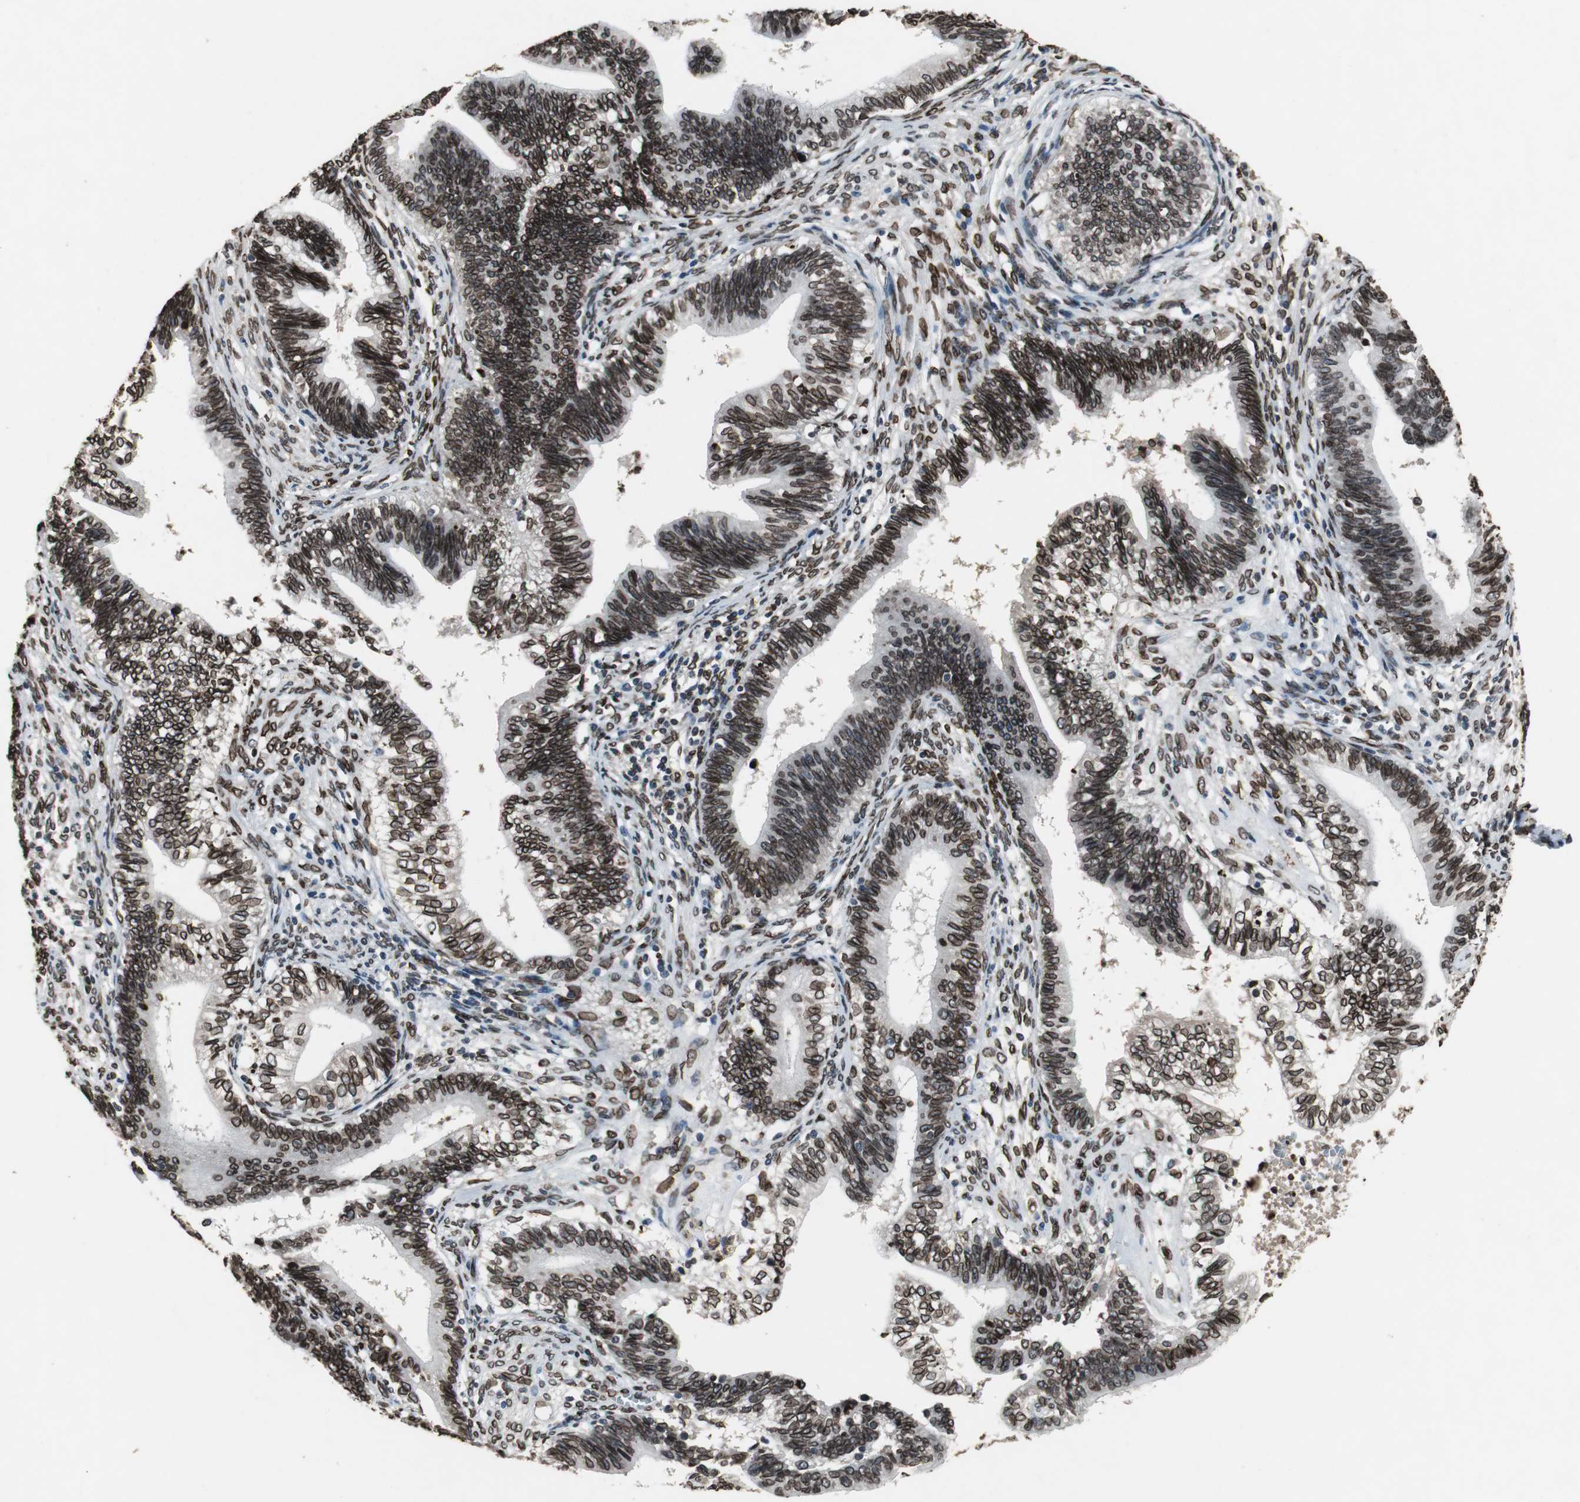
{"staining": {"intensity": "strong", "quantity": ">75%", "location": "cytoplasmic/membranous,nuclear"}, "tissue": "cervical cancer", "cell_type": "Tumor cells", "image_type": "cancer", "snomed": [{"axis": "morphology", "description": "Adenocarcinoma, NOS"}, {"axis": "topography", "description": "Cervix"}], "caption": "Cervical adenocarcinoma stained with a protein marker demonstrates strong staining in tumor cells.", "gene": "LMNA", "patient": {"sex": "female", "age": 44}}